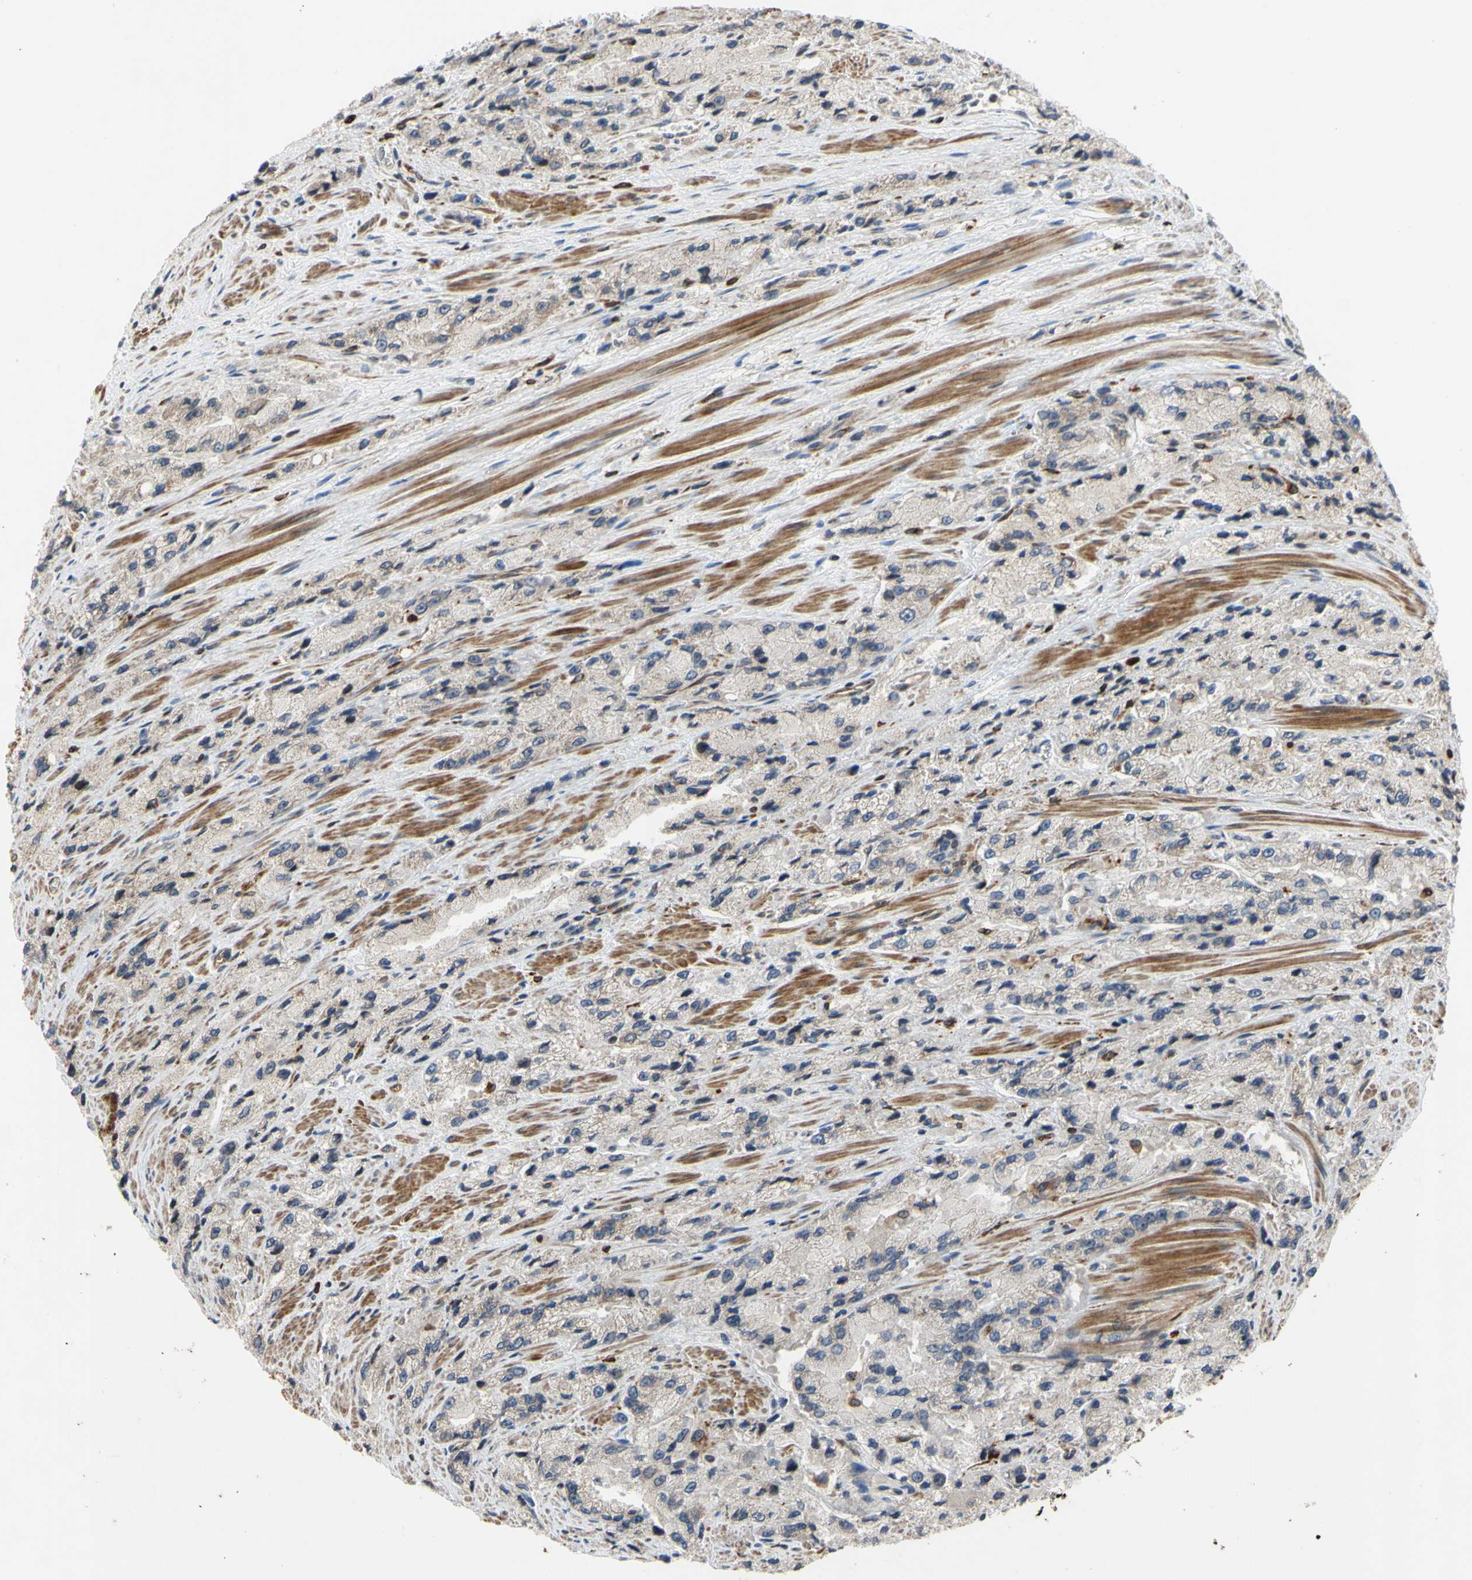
{"staining": {"intensity": "negative", "quantity": "none", "location": "none"}, "tissue": "prostate cancer", "cell_type": "Tumor cells", "image_type": "cancer", "snomed": [{"axis": "morphology", "description": "Adenocarcinoma, High grade"}, {"axis": "topography", "description": "Prostate"}], "caption": "Immunohistochemistry micrograph of prostate cancer stained for a protein (brown), which shows no positivity in tumor cells.", "gene": "PLXNA2", "patient": {"sex": "male", "age": 58}}